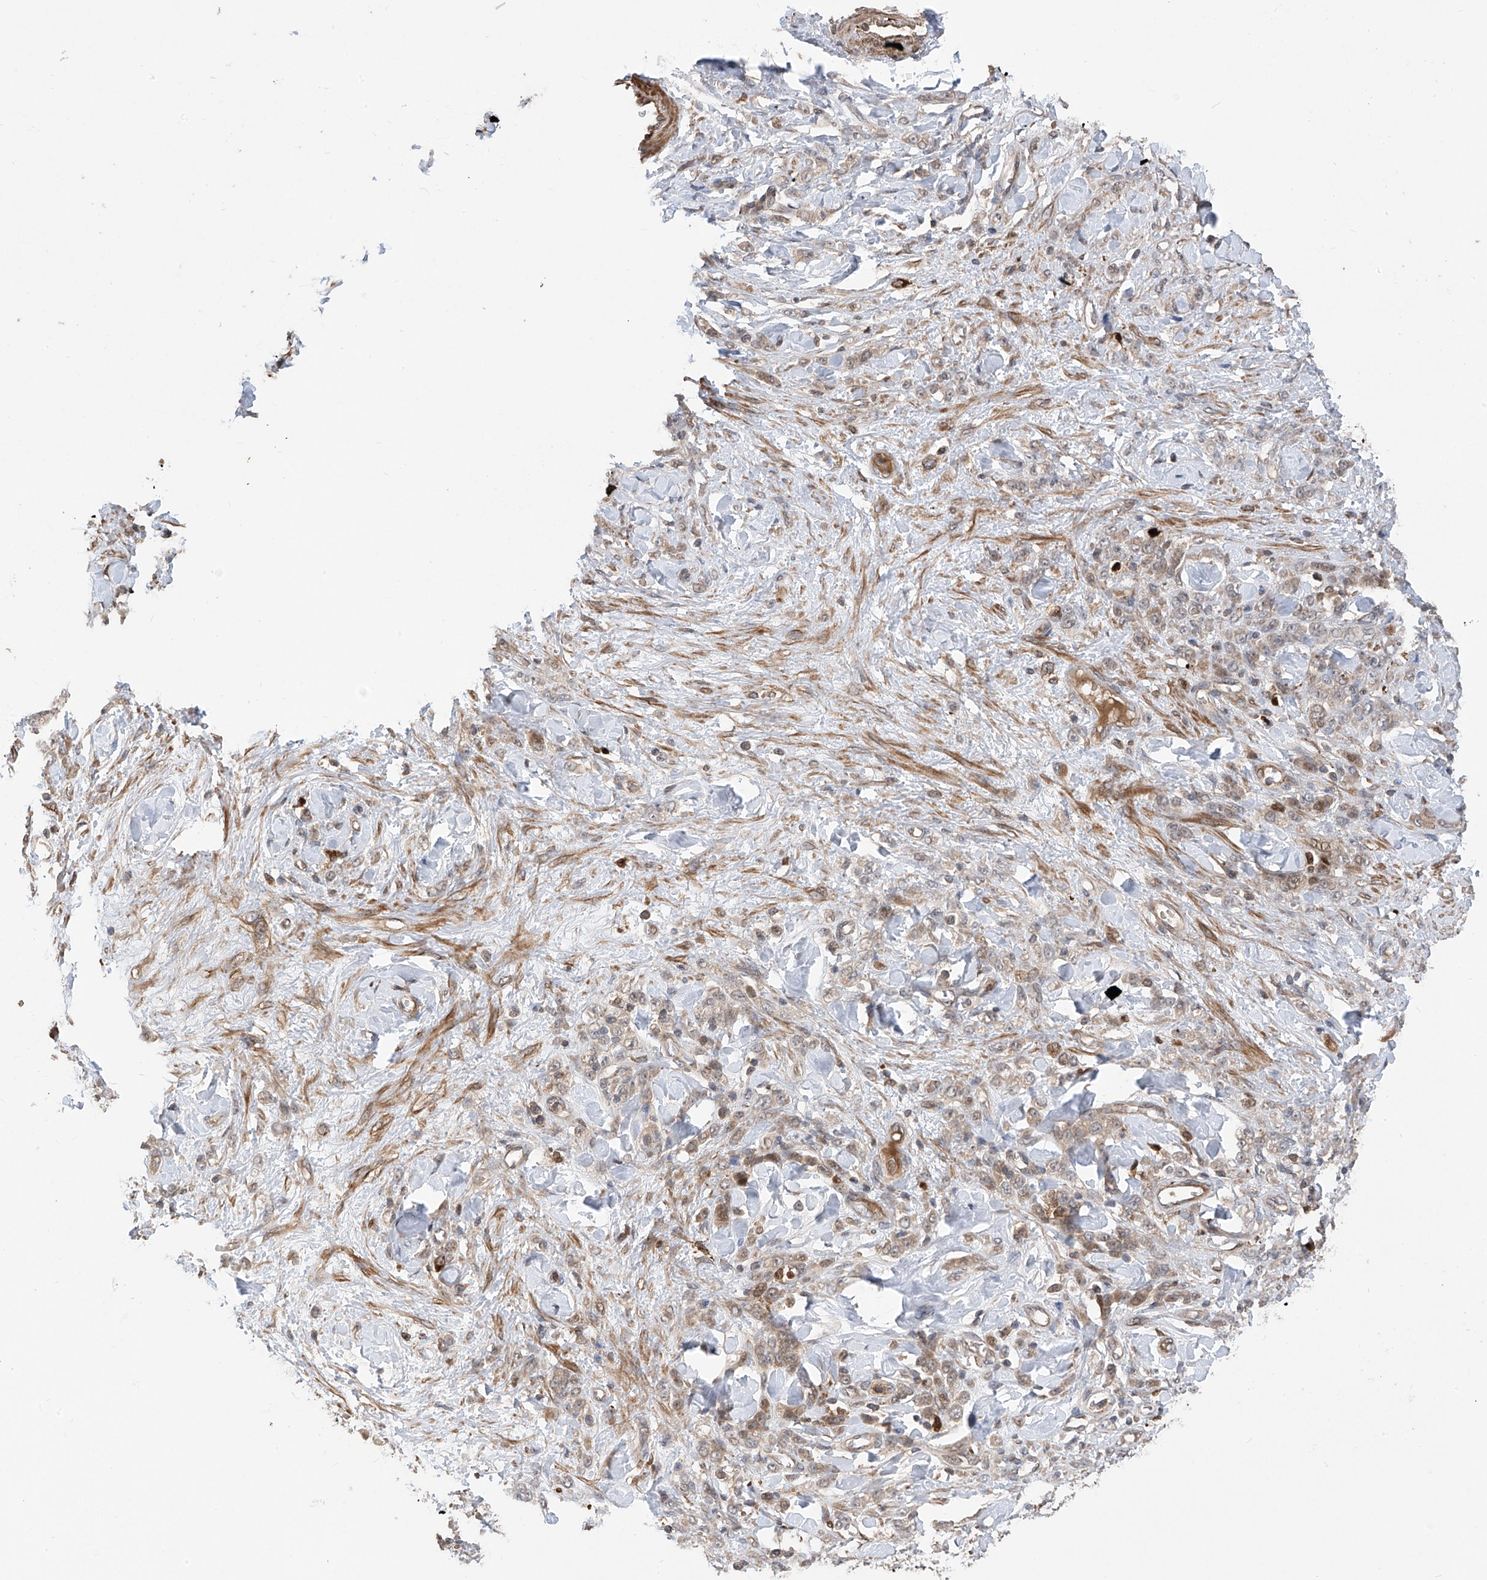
{"staining": {"intensity": "weak", "quantity": ">75%", "location": "cytoplasmic/membranous"}, "tissue": "stomach cancer", "cell_type": "Tumor cells", "image_type": "cancer", "snomed": [{"axis": "morphology", "description": "Normal tissue, NOS"}, {"axis": "morphology", "description": "Adenocarcinoma, NOS"}, {"axis": "topography", "description": "Stomach"}], "caption": "This image exhibits stomach cancer (adenocarcinoma) stained with immunohistochemistry to label a protein in brown. The cytoplasmic/membranous of tumor cells show weak positivity for the protein. Nuclei are counter-stained blue.", "gene": "ATAD2B", "patient": {"sex": "male", "age": 82}}